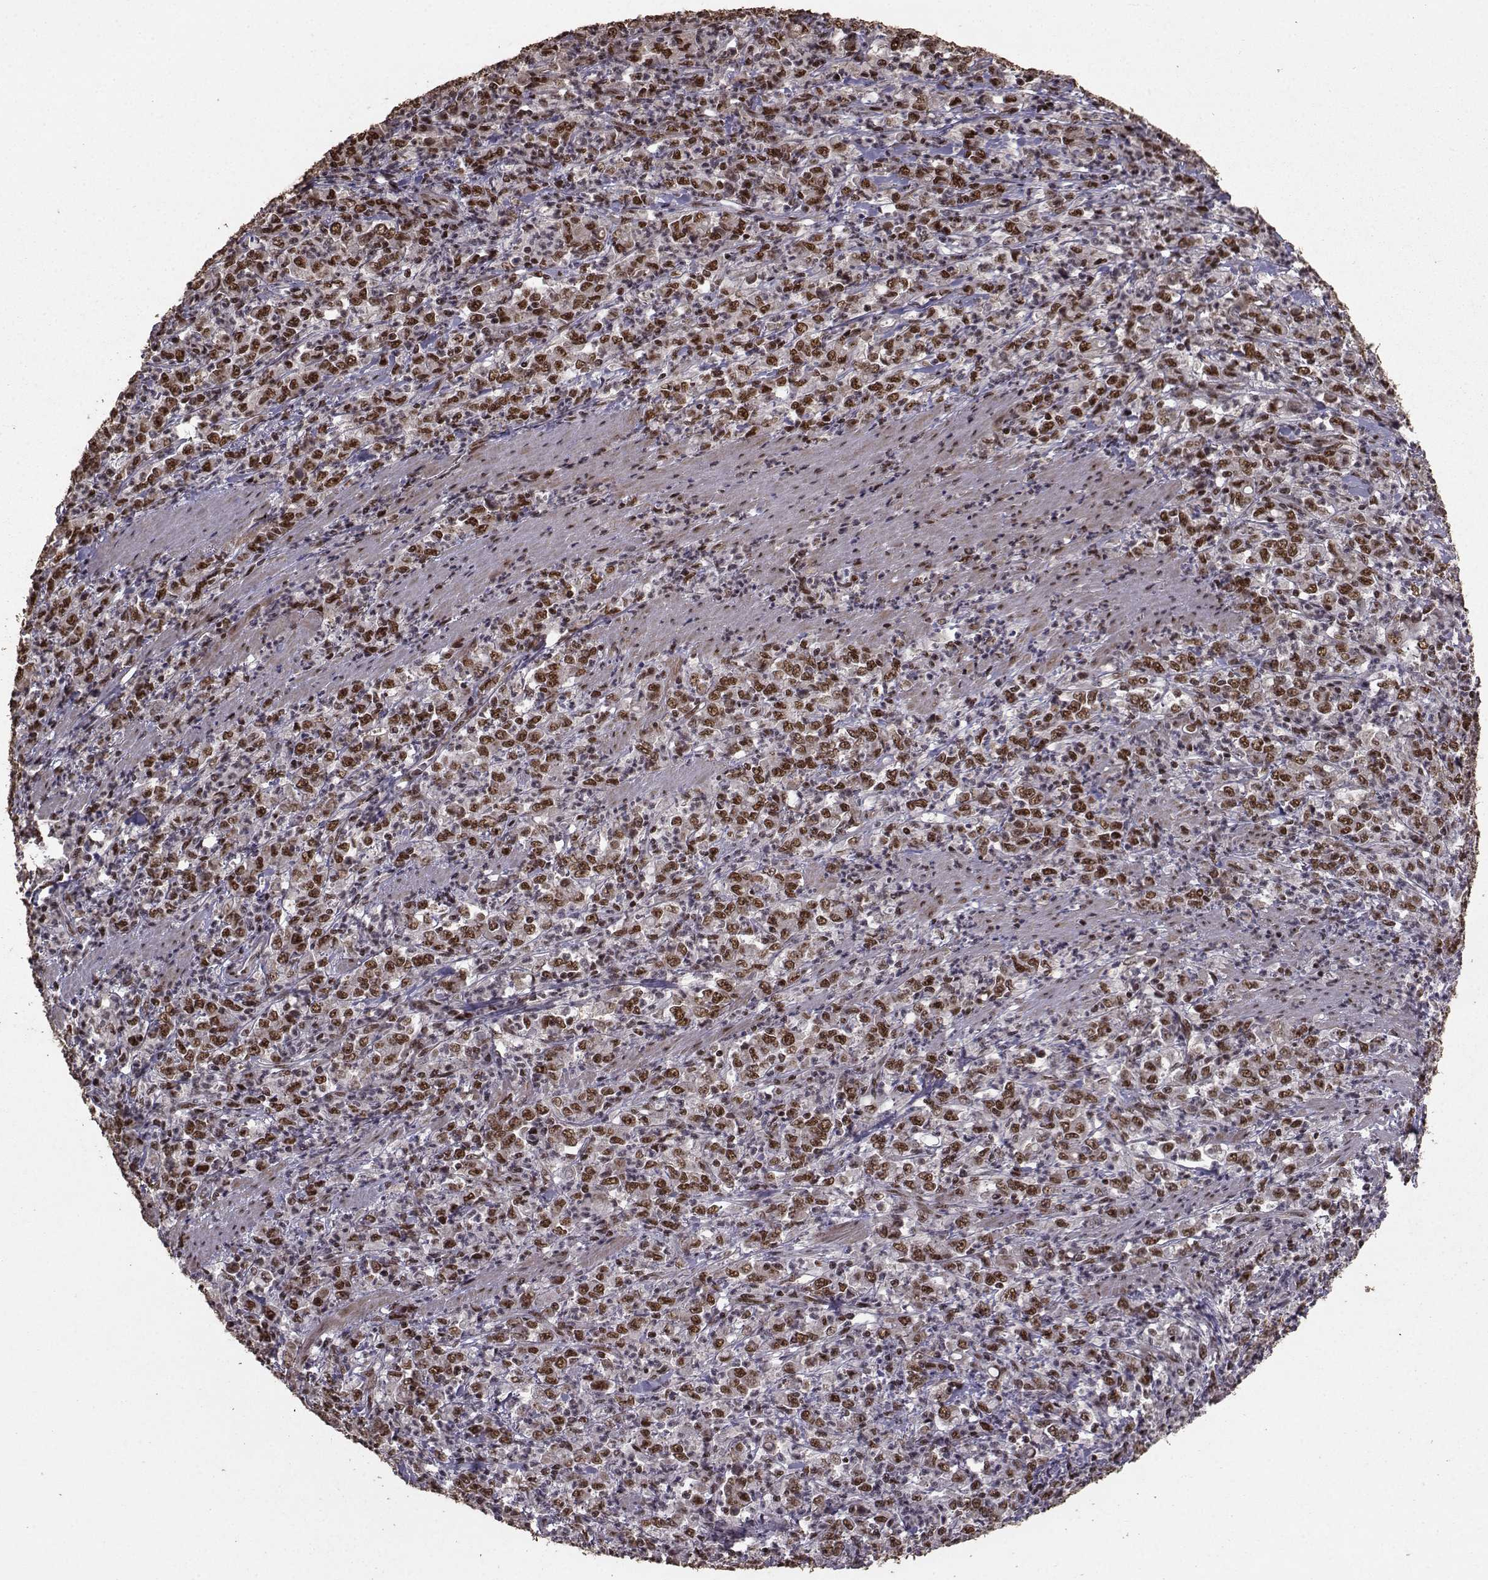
{"staining": {"intensity": "strong", "quantity": ">75%", "location": "nuclear"}, "tissue": "stomach cancer", "cell_type": "Tumor cells", "image_type": "cancer", "snomed": [{"axis": "morphology", "description": "Adenocarcinoma, NOS"}, {"axis": "topography", "description": "Stomach, lower"}], "caption": "Tumor cells reveal high levels of strong nuclear staining in approximately >75% of cells in stomach cancer. (IHC, brightfield microscopy, high magnification).", "gene": "SF1", "patient": {"sex": "female", "age": 71}}